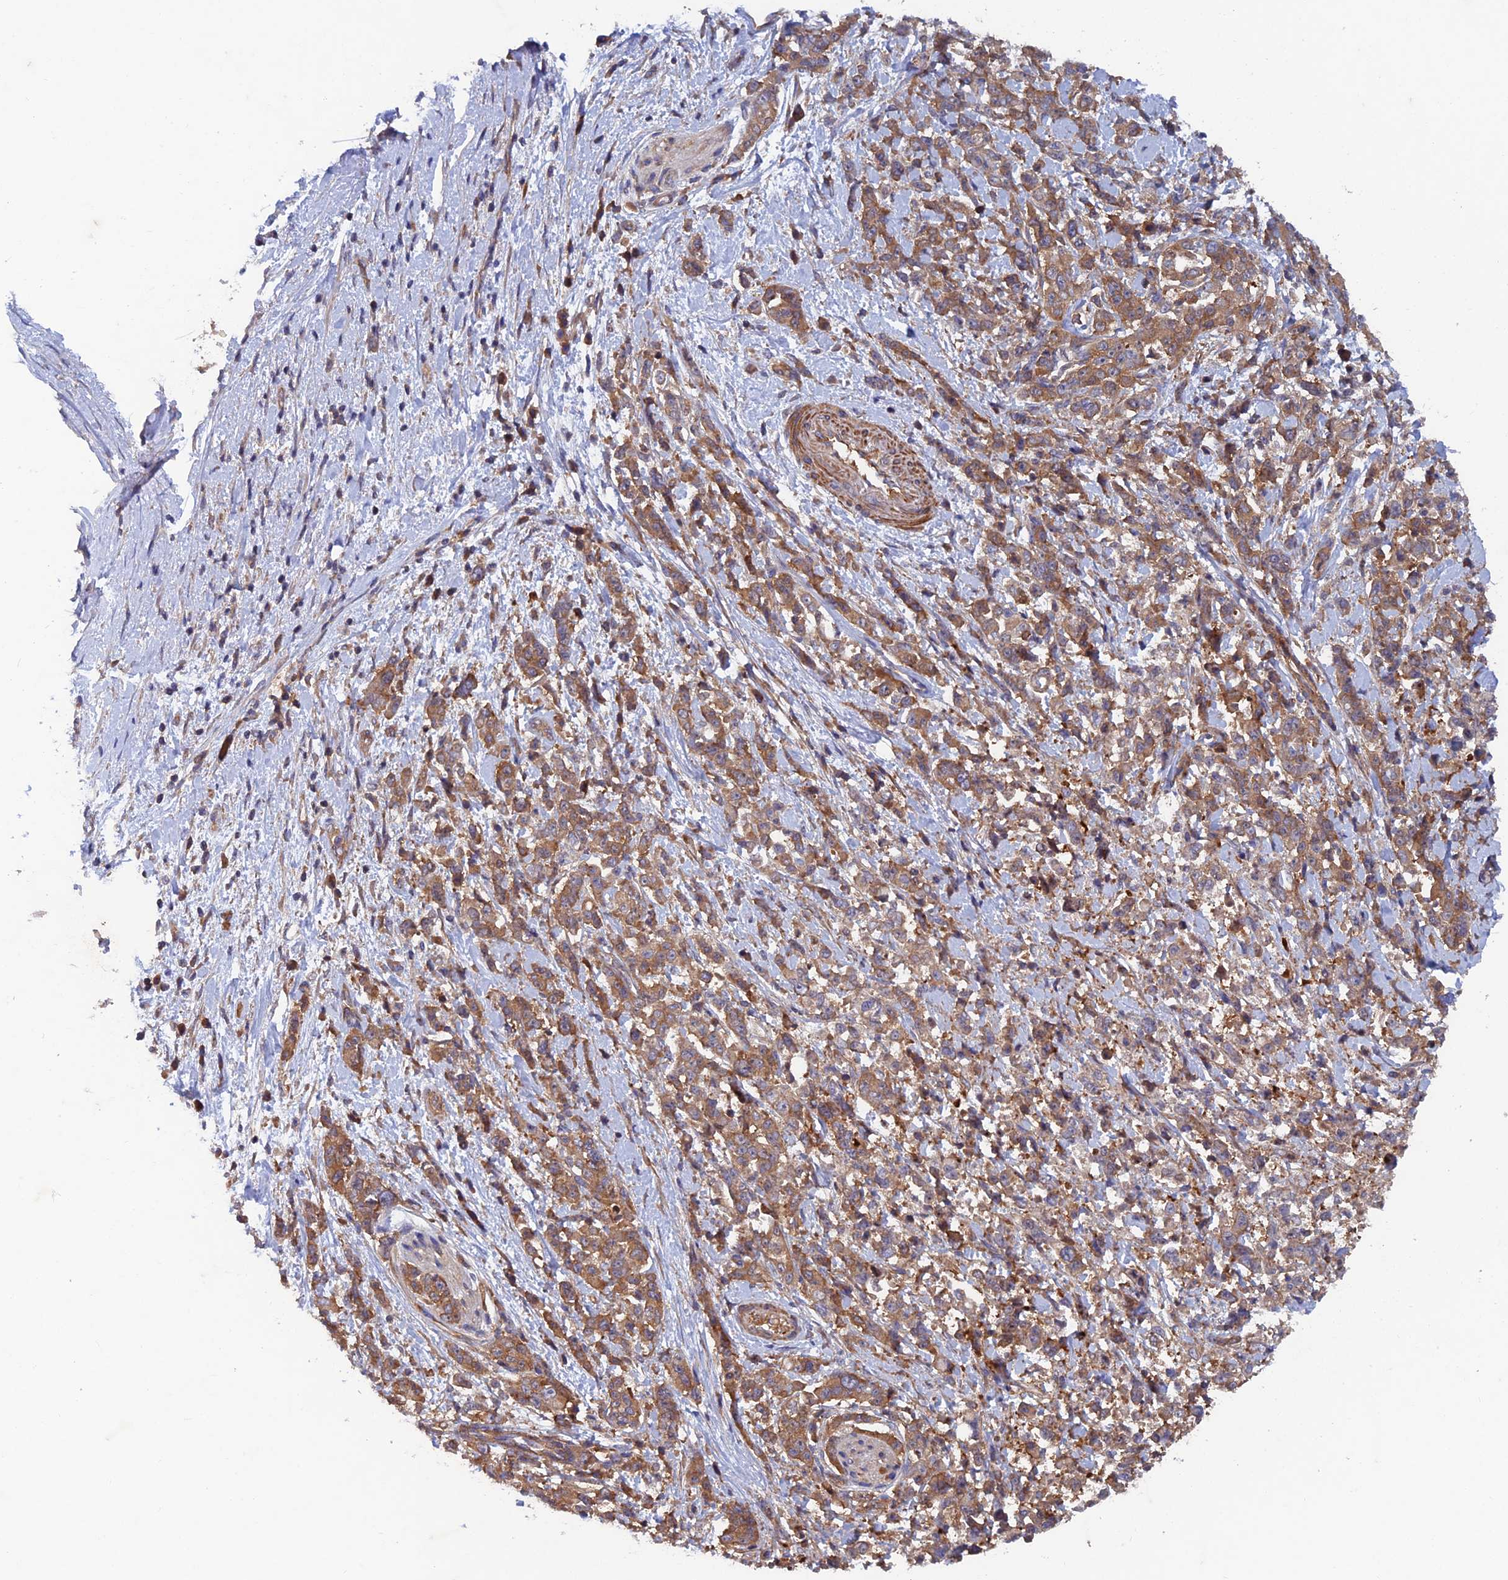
{"staining": {"intensity": "moderate", "quantity": ">75%", "location": "cytoplasmic/membranous"}, "tissue": "pancreatic cancer", "cell_type": "Tumor cells", "image_type": "cancer", "snomed": [{"axis": "morphology", "description": "Normal tissue, NOS"}, {"axis": "morphology", "description": "Adenocarcinoma, NOS"}, {"axis": "topography", "description": "Pancreas"}], "caption": "Immunohistochemical staining of pancreatic cancer (adenocarcinoma) reveals moderate cytoplasmic/membranous protein staining in approximately >75% of tumor cells.", "gene": "NCAPG", "patient": {"sex": "female", "age": 64}}